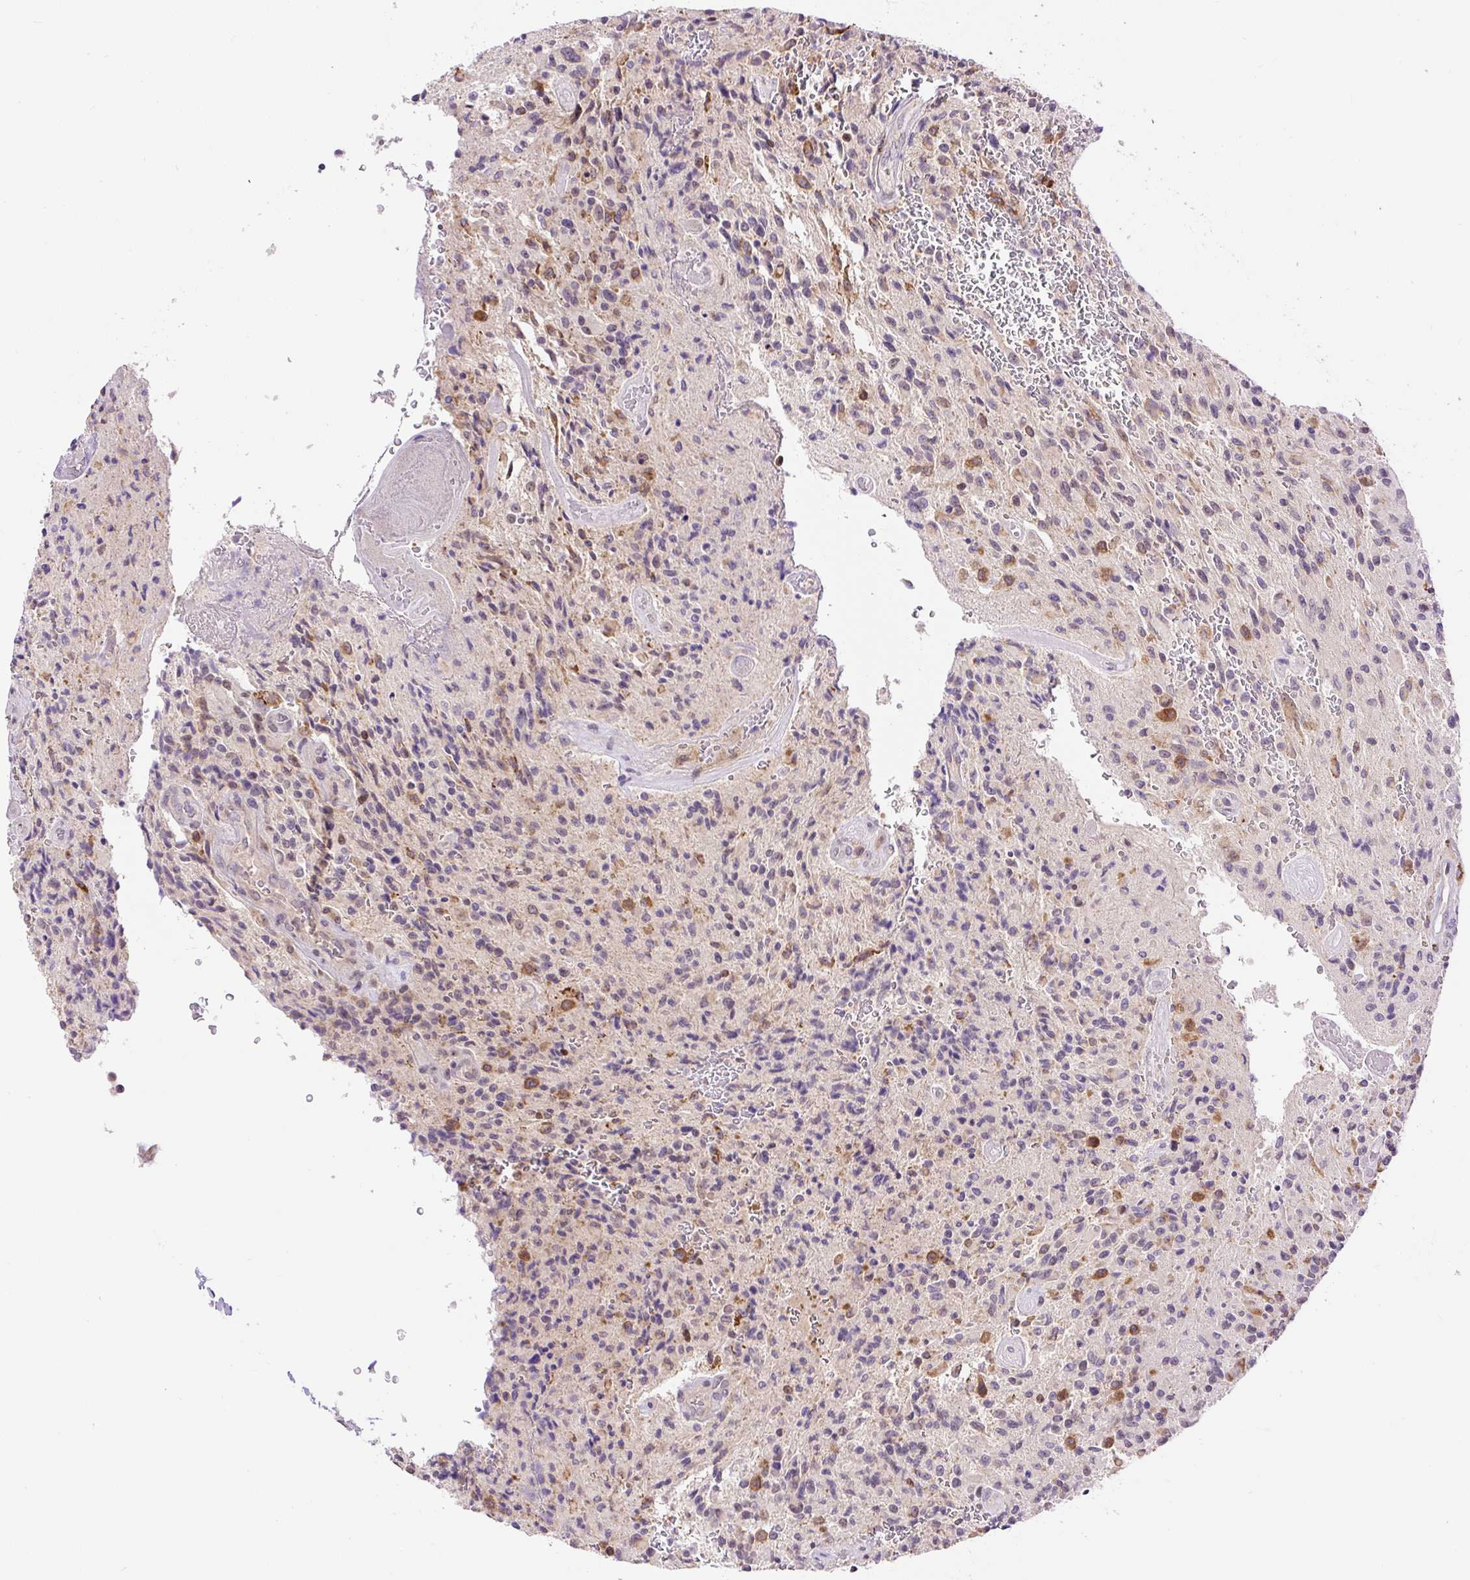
{"staining": {"intensity": "moderate", "quantity": "<25%", "location": "cytoplasmic/membranous"}, "tissue": "glioma", "cell_type": "Tumor cells", "image_type": "cancer", "snomed": [{"axis": "morphology", "description": "Normal tissue, NOS"}, {"axis": "morphology", "description": "Glioma, malignant, High grade"}, {"axis": "topography", "description": "Cerebral cortex"}], "caption": "A low amount of moderate cytoplasmic/membranous positivity is present in approximately <25% of tumor cells in high-grade glioma (malignant) tissue.", "gene": "CARD11", "patient": {"sex": "male", "age": 56}}